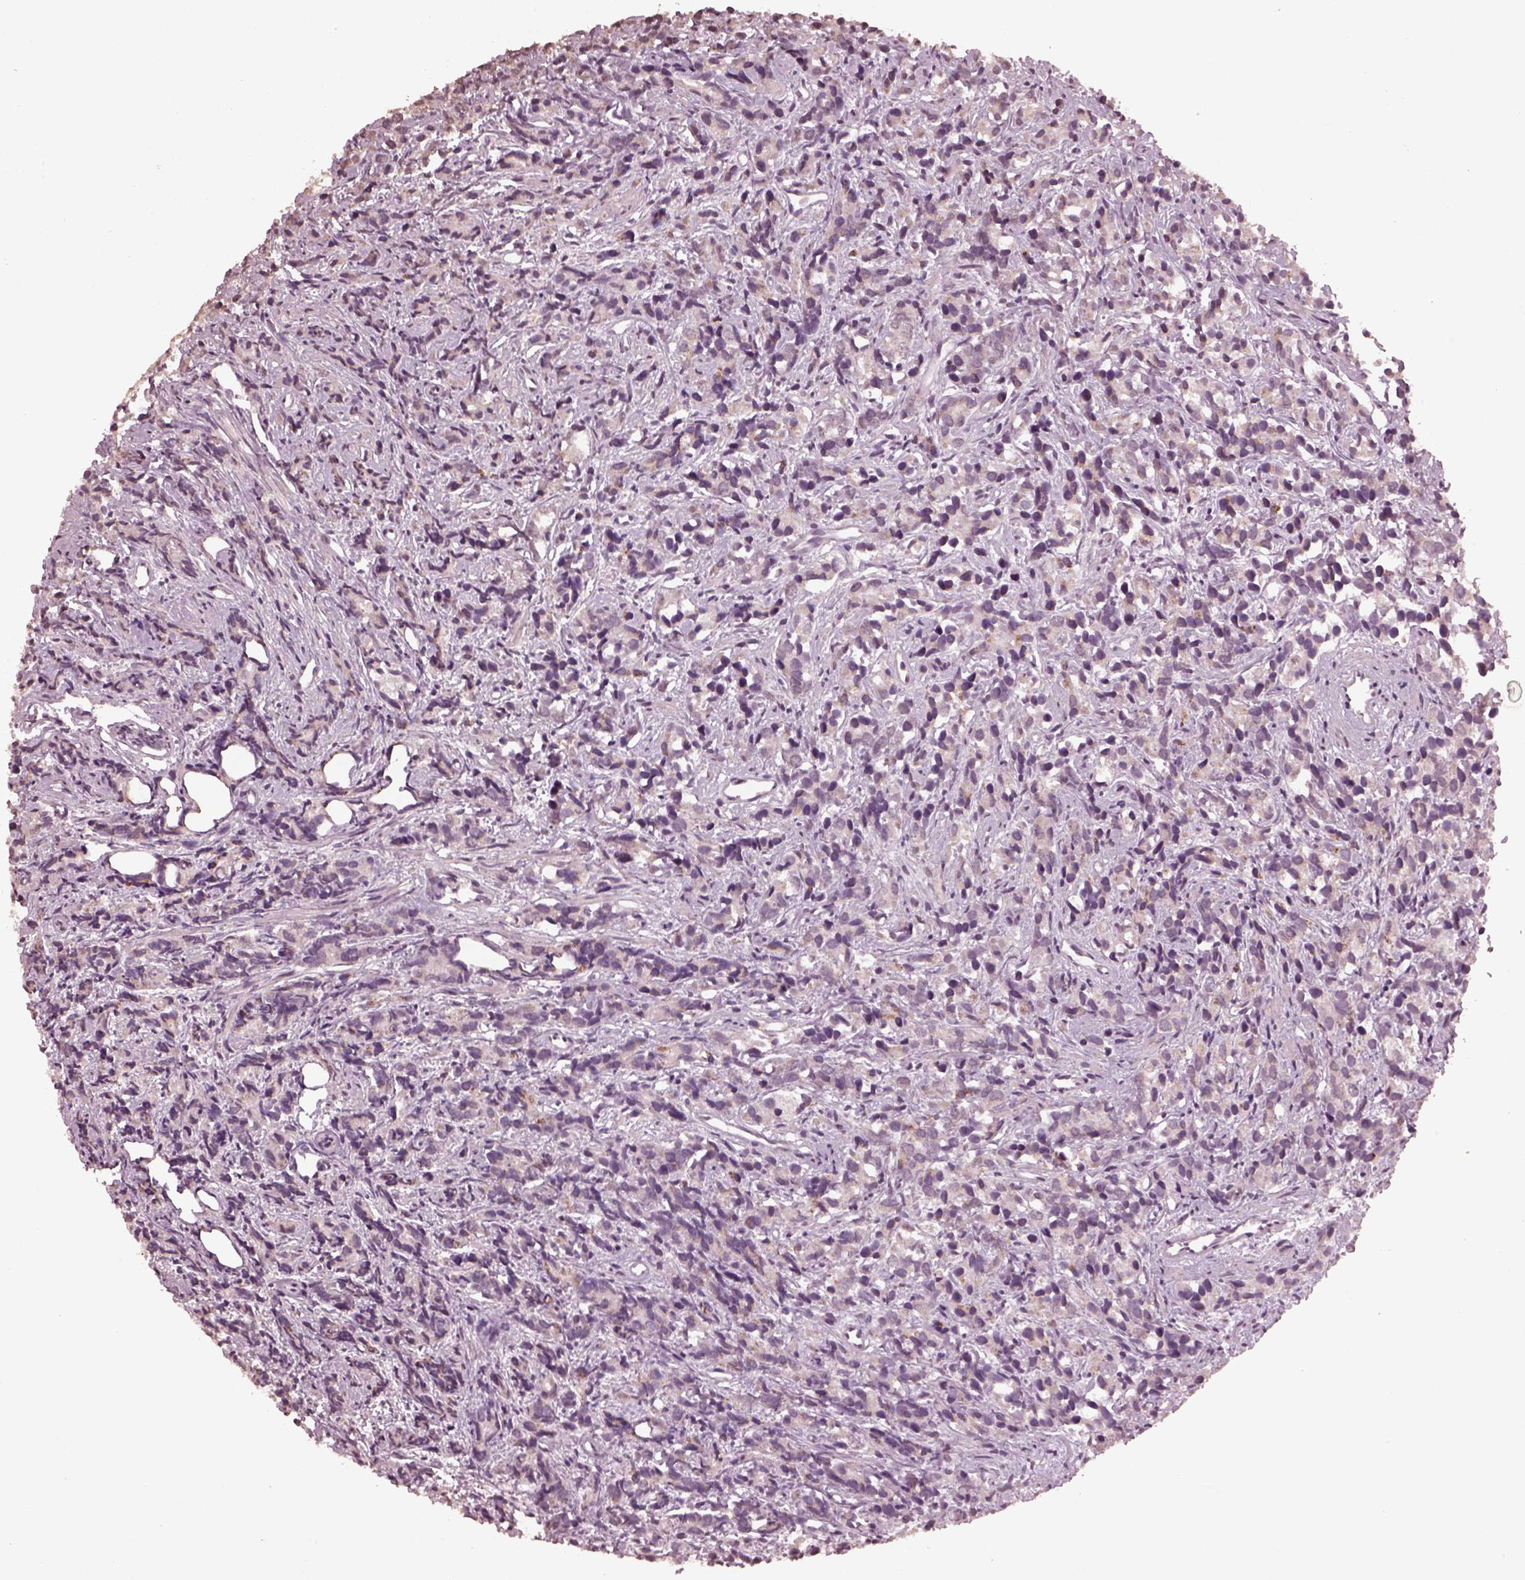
{"staining": {"intensity": "negative", "quantity": "none", "location": "none"}, "tissue": "prostate cancer", "cell_type": "Tumor cells", "image_type": "cancer", "snomed": [{"axis": "morphology", "description": "Adenocarcinoma, High grade"}, {"axis": "topography", "description": "Prostate"}], "caption": "Human prostate cancer stained for a protein using immunohistochemistry (IHC) reveals no expression in tumor cells.", "gene": "IL18RAP", "patient": {"sex": "male", "age": 84}}